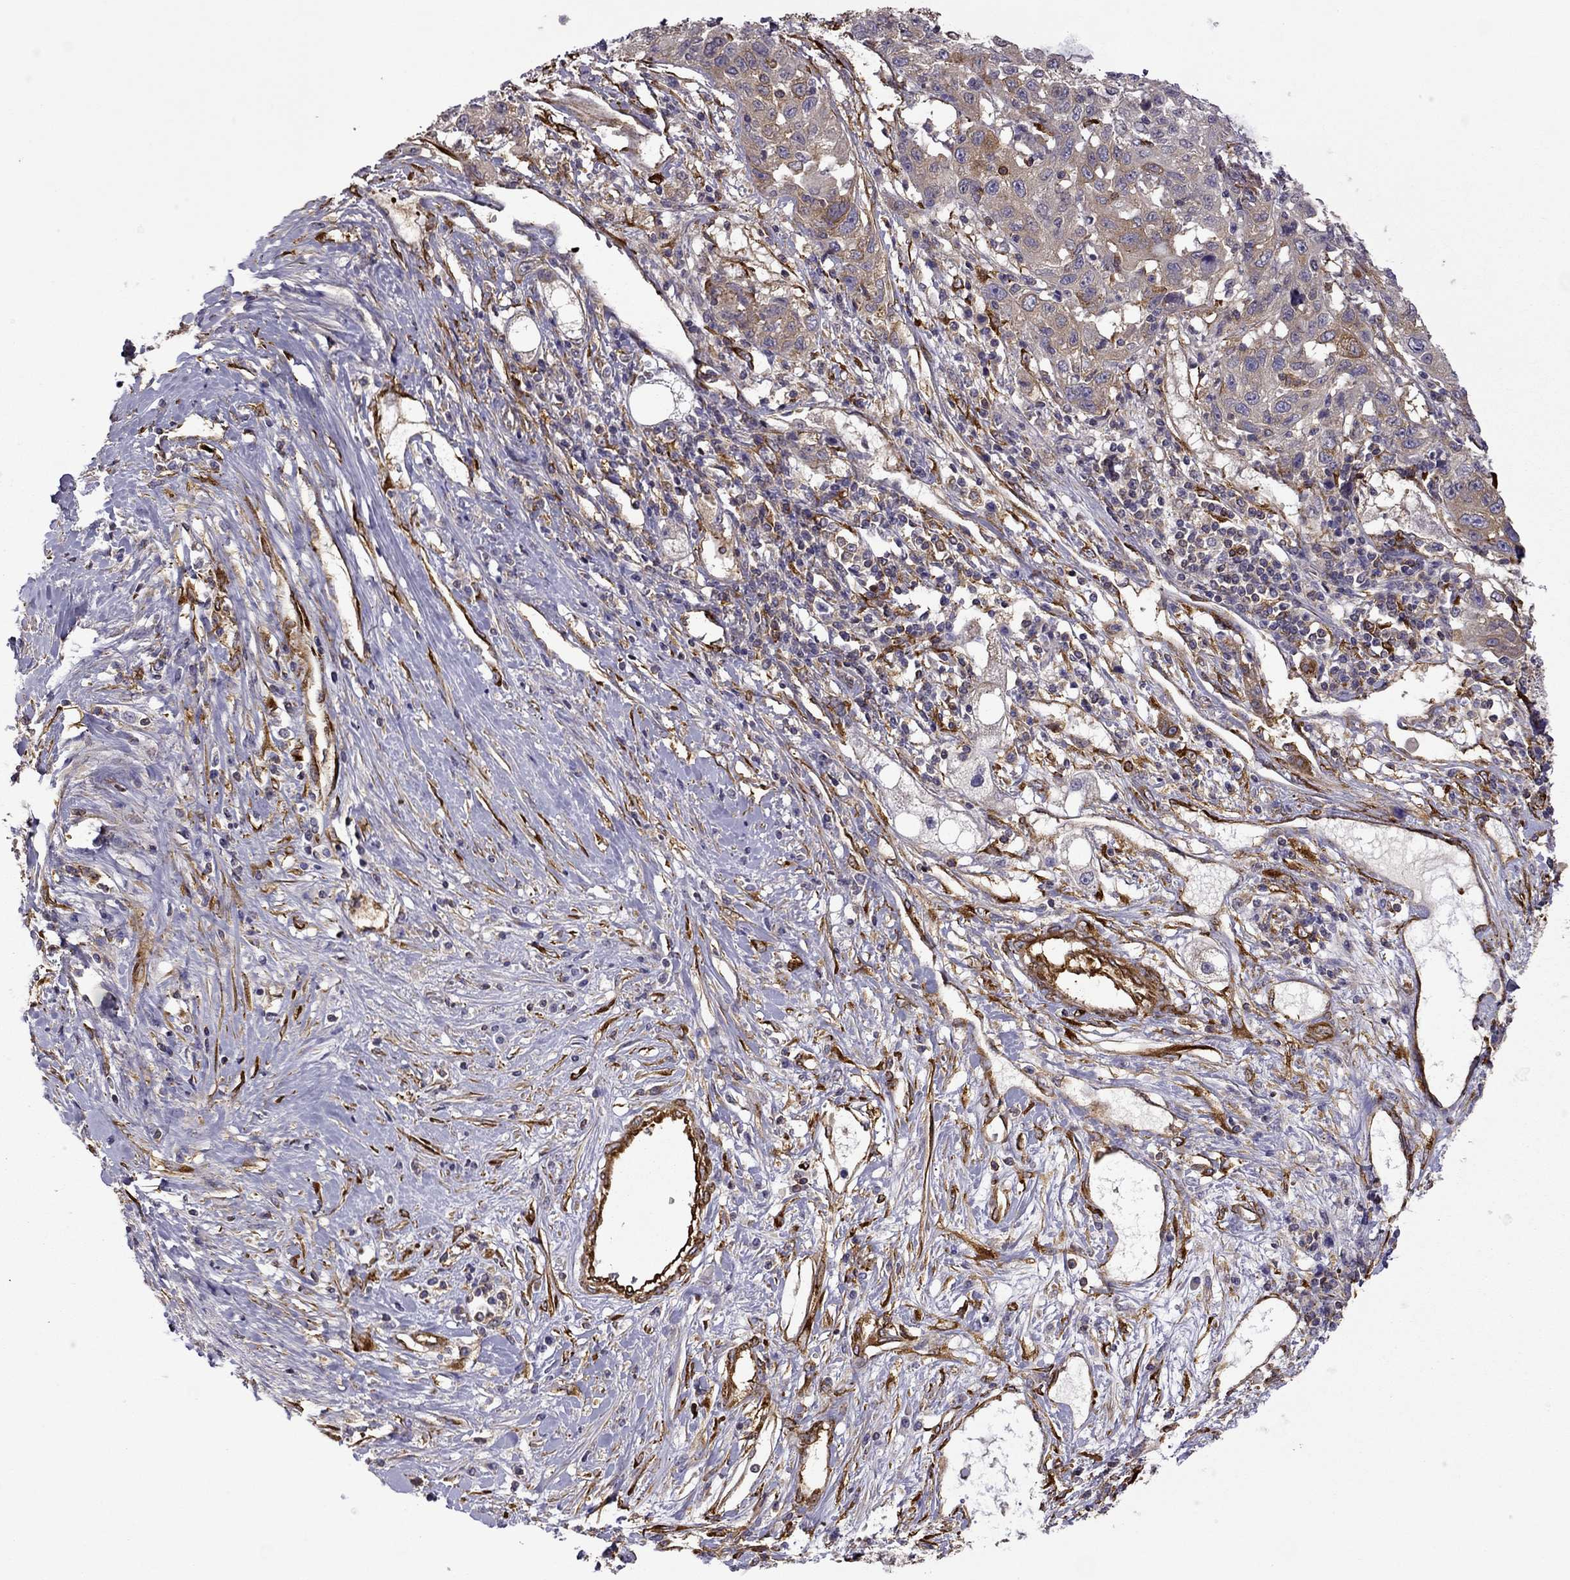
{"staining": {"intensity": "strong", "quantity": "25%-75%", "location": "cytoplasmic/membranous"}, "tissue": "liver cancer", "cell_type": "Tumor cells", "image_type": "cancer", "snomed": [{"axis": "morphology", "description": "Adenocarcinoma, NOS"}, {"axis": "morphology", "description": "Cholangiocarcinoma"}, {"axis": "topography", "description": "Liver"}], "caption": "DAB (3,3'-diaminobenzidine) immunohistochemical staining of human liver cancer (cholangiocarcinoma) exhibits strong cytoplasmic/membranous protein staining in about 25%-75% of tumor cells.", "gene": "MAP4", "patient": {"sex": "male", "age": 64}}